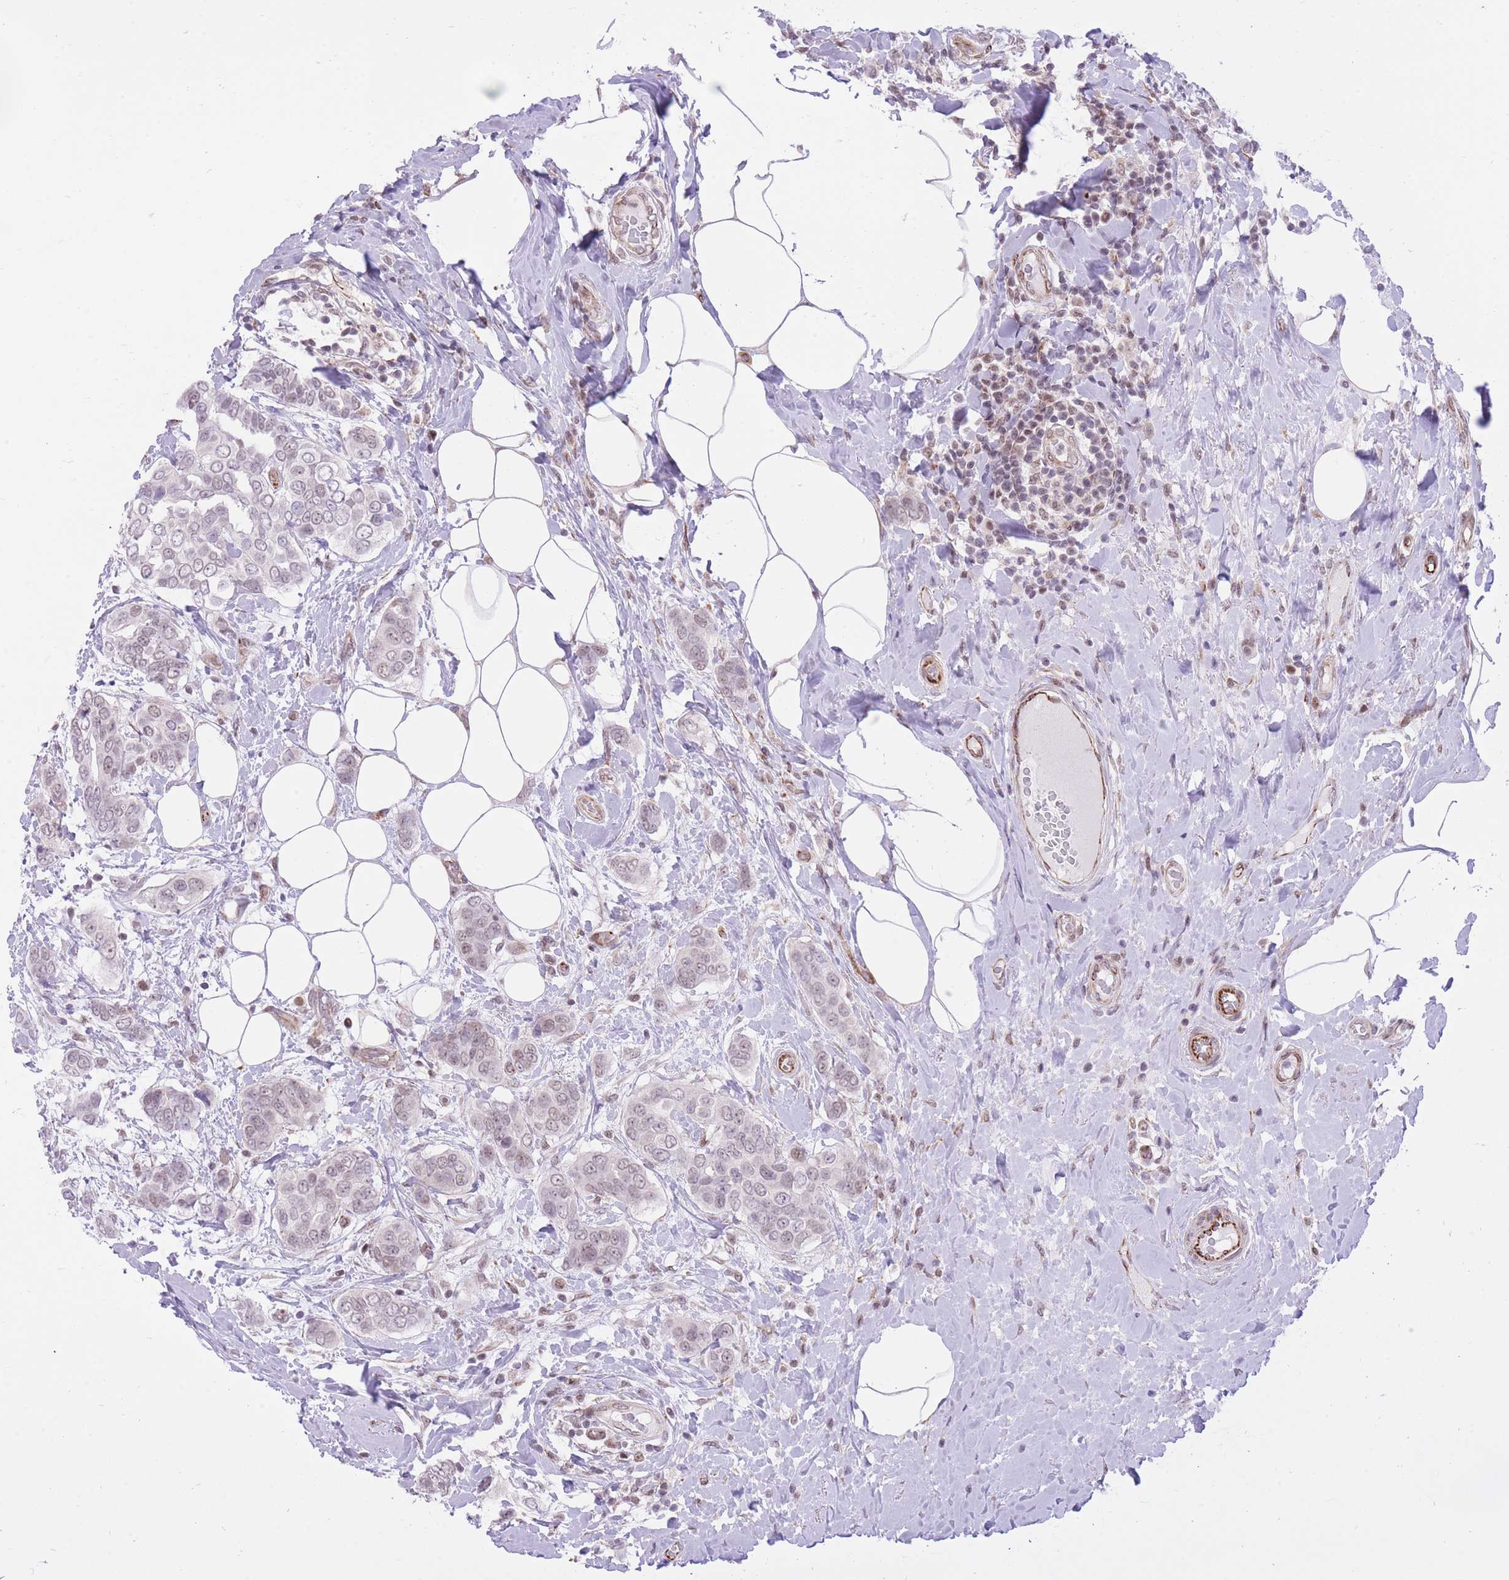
{"staining": {"intensity": "weak", "quantity": "<25%", "location": "nuclear"}, "tissue": "breast cancer", "cell_type": "Tumor cells", "image_type": "cancer", "snomed": [{"axis": "morphology", "description": "Lobular carcinoma"}, {"axis": "topography", "description": "Breast"}], "caption": "Immunohistochemistry (IHC) micrograph of human lobular carcinoma (breast) stained for a protein (brown), which displays no positivity in tumor cells.", "gene": "ELL", "patient": {"sex": "female", "age": 51}}